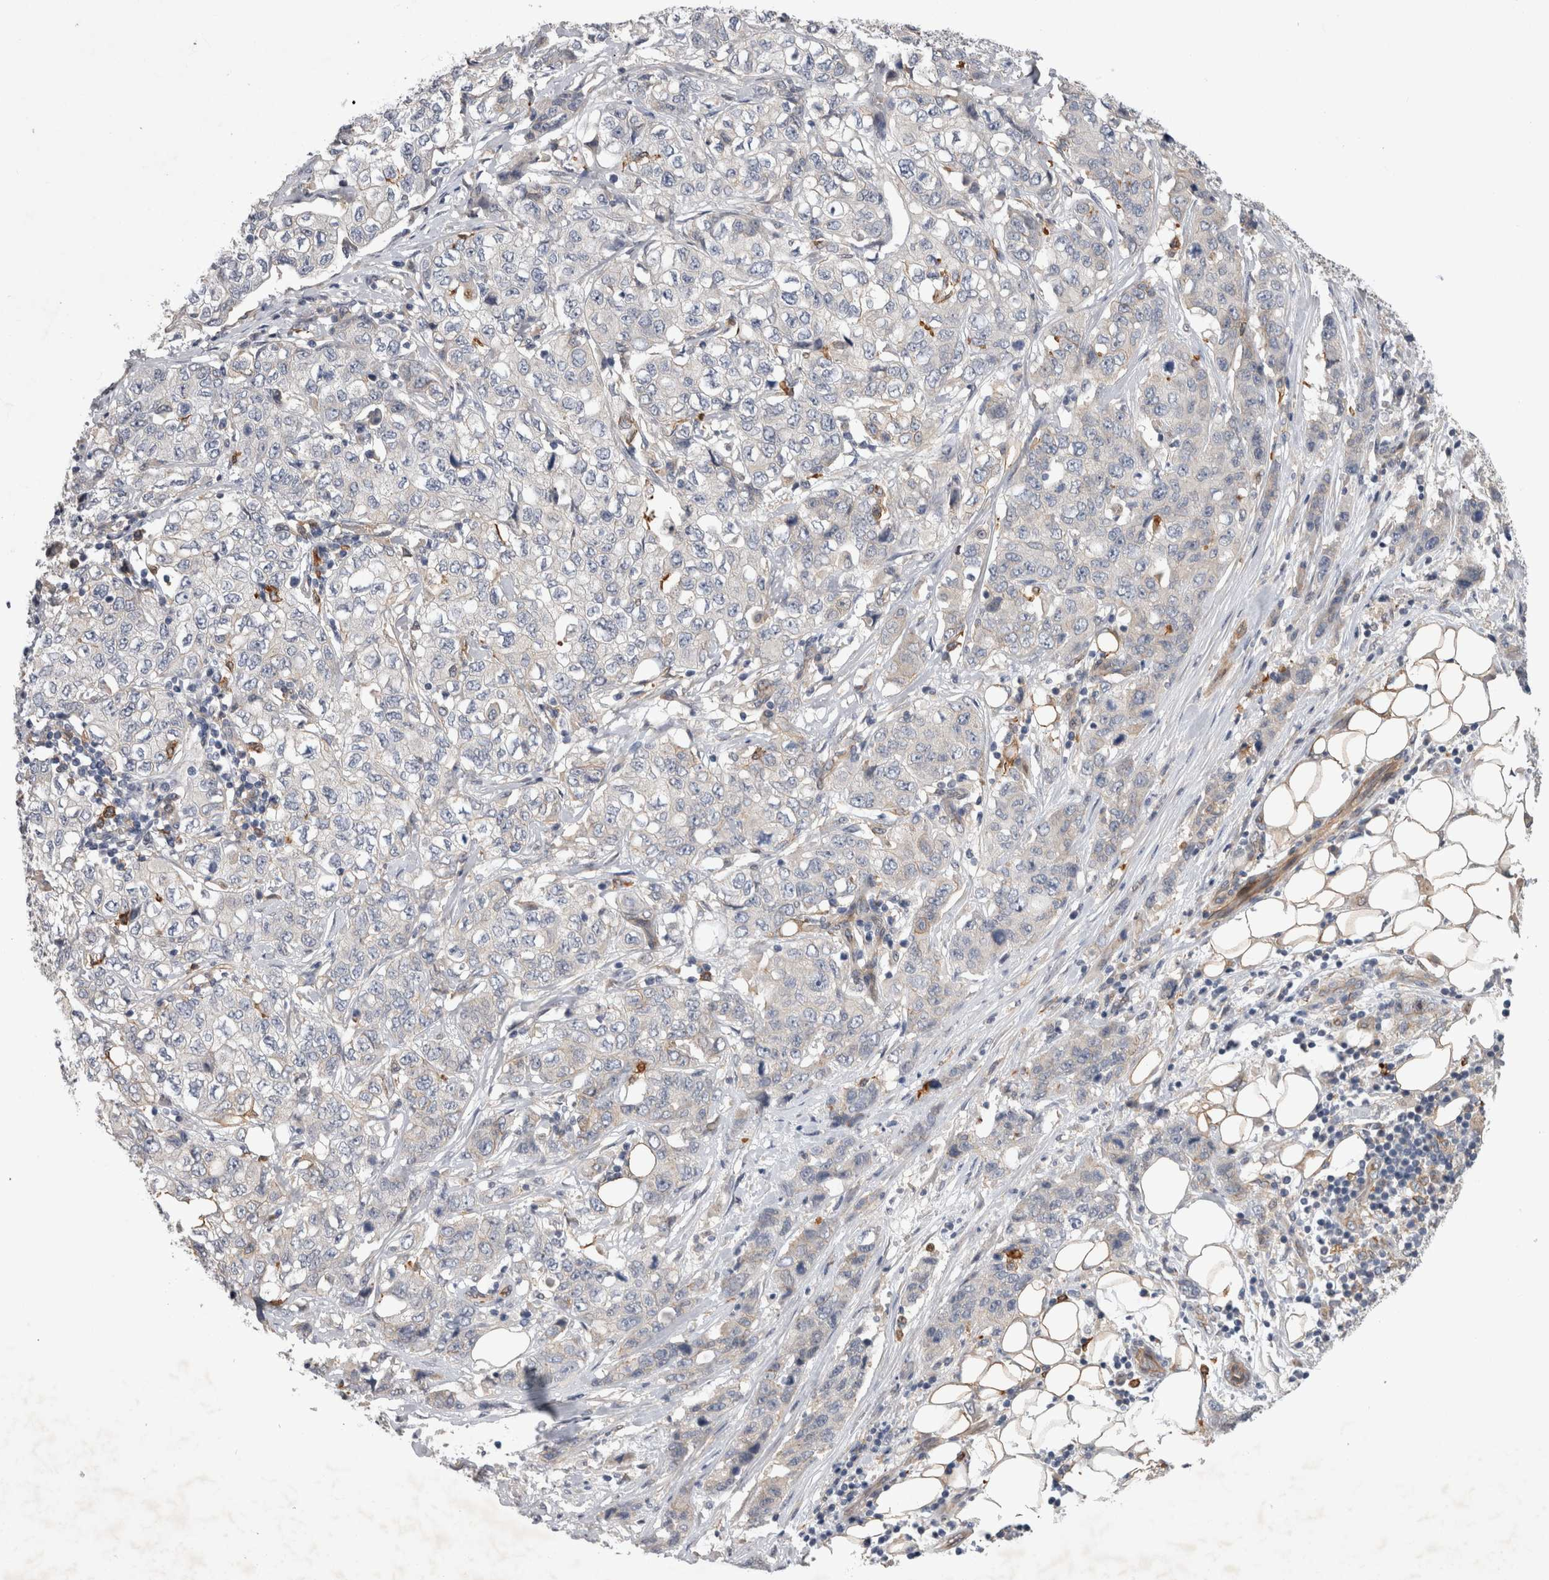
{"staining": {"intensity": "negative", "quantity": "none", "location": "none"}, "tissue": "stomach cancer", "cell_type": "Tumor cells", "image_type": "cancer", "snomed": [{"axis": "morphology", "description": "Adenocarcinoma, NOS"}, {"axis": "topography", "description": "Stomach"}], "caption": "Tumor cells are negative for brown protein staining in stomach adenocarcinoma. (Brightfield microscopy of DAB immunohistochemistry (IHC) at high magnification).", "gene": "ANKFY1", "patient": {"sex": "male", "age": 48}}